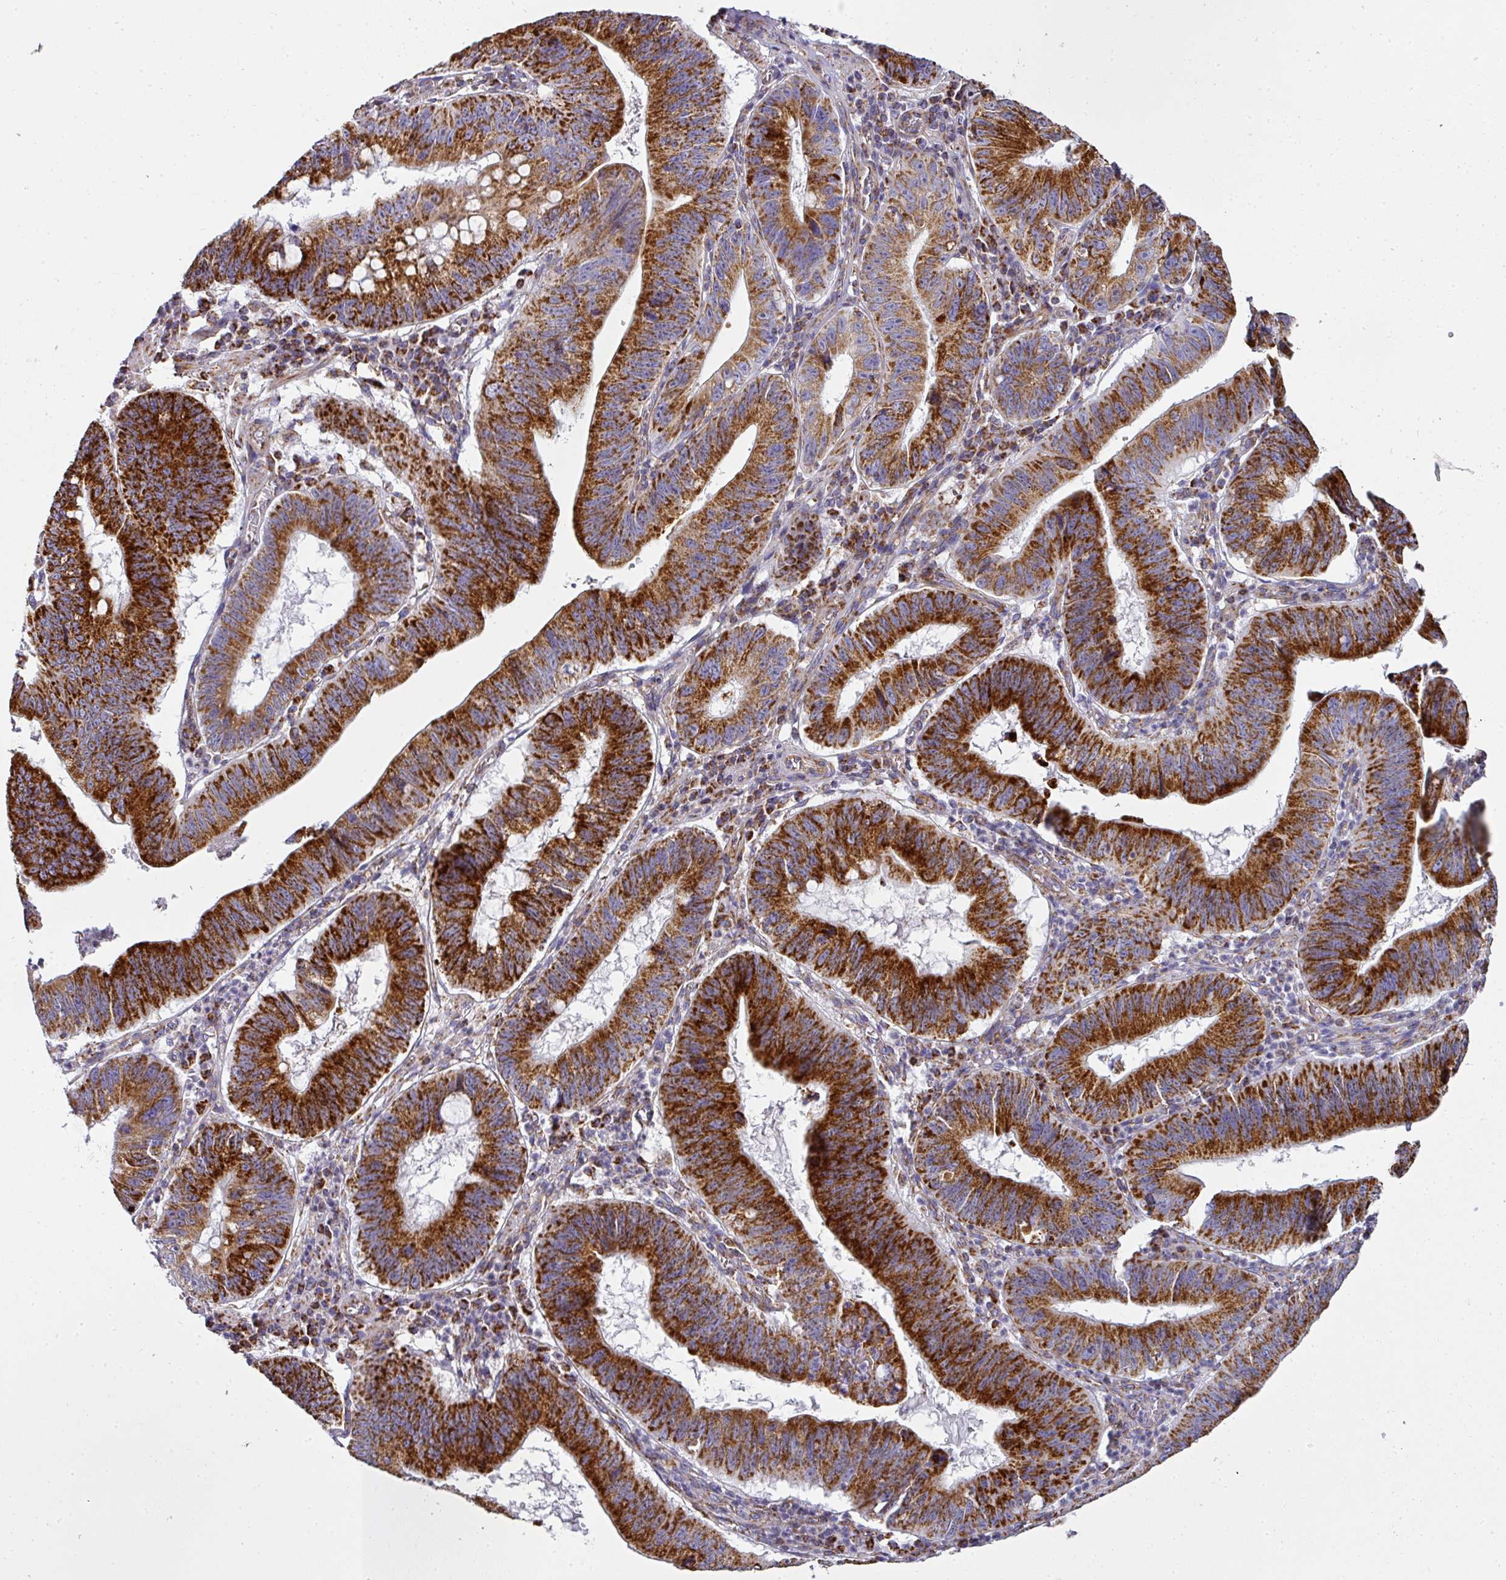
{"staining": {"intensity": "strong", "quantity": ">75%", "location": "cytoplasmic/membranous"}, "tissue": "stomach cancer", "cell_type": "Tumor cells", "image_type": "cancer", "snomed": [{"axis": "morphology", "description": "Adenocarcinoma, NOS"}, {"axis": "topography", "description": "Stomach"}], "caption": "Protein staining displays strong cytoplasmic/membranous positivity in about >75% of tumor cells in stomach cancer (adenocarcinoma).", "gene": "UQCRFS1", "patient": {"sex": "male", "age": 59}}